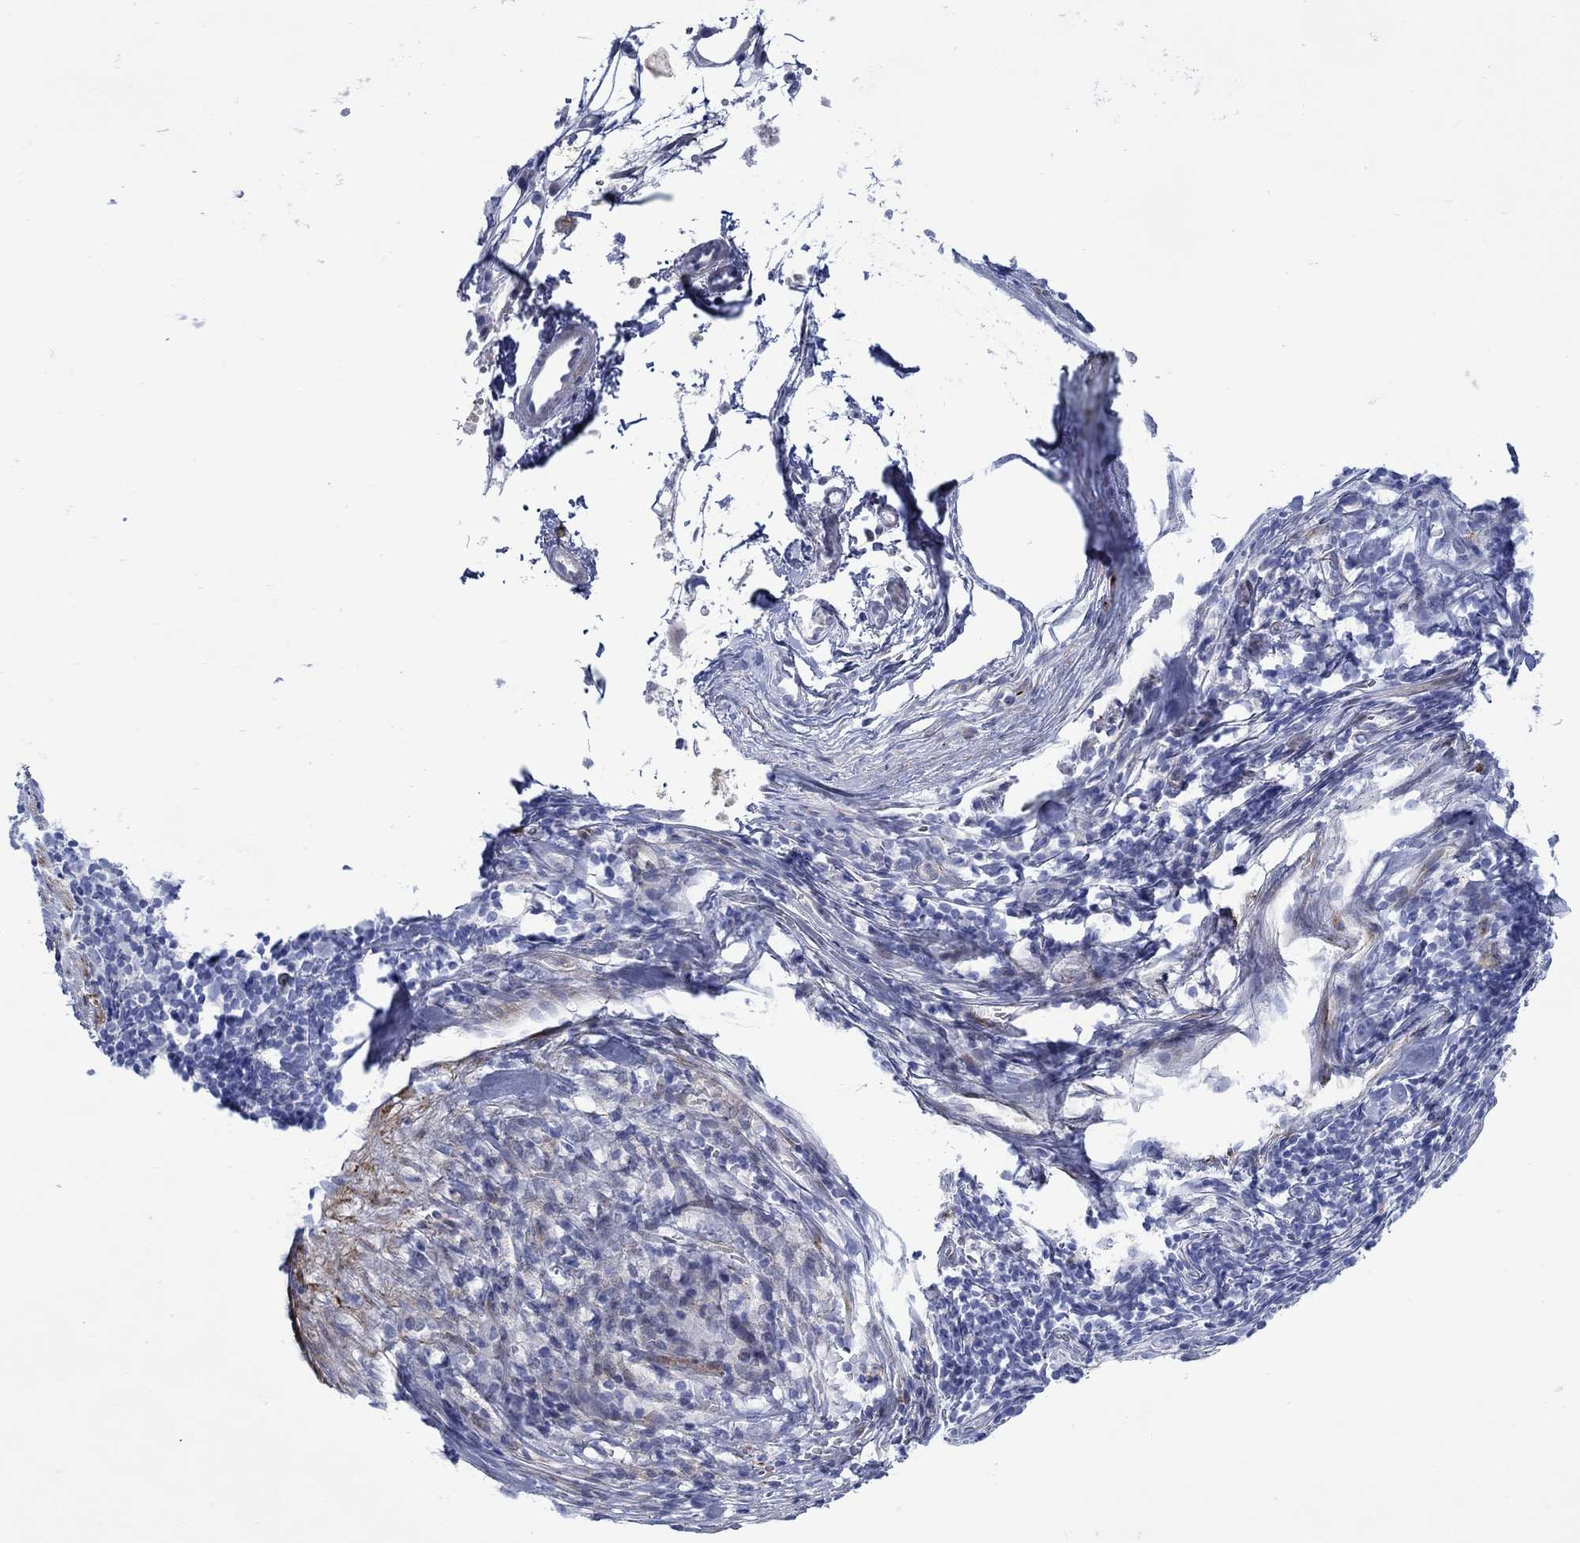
{"staining": {"intensity": "negative", "quantity": "none", "location": "none"}, "tissue": "melanoma", "cell_type": "Tumor cells", "image_type": "cancer", "snomed": [{"axis": "morphology", "description": "Malignant melanoma, Metastatic site"}, {"axis": "topography", "description": "Lymph node"}], "caption": "IHC of malignant melanoma (metastatic site) shows no positivity in tumor cells. (DAB (3,3'-diaminobenzidine) immunohistochemistry with hematoxylin counter stain).", "gene": "KSR2", "patient": {"sex": "female", "age": 64}}